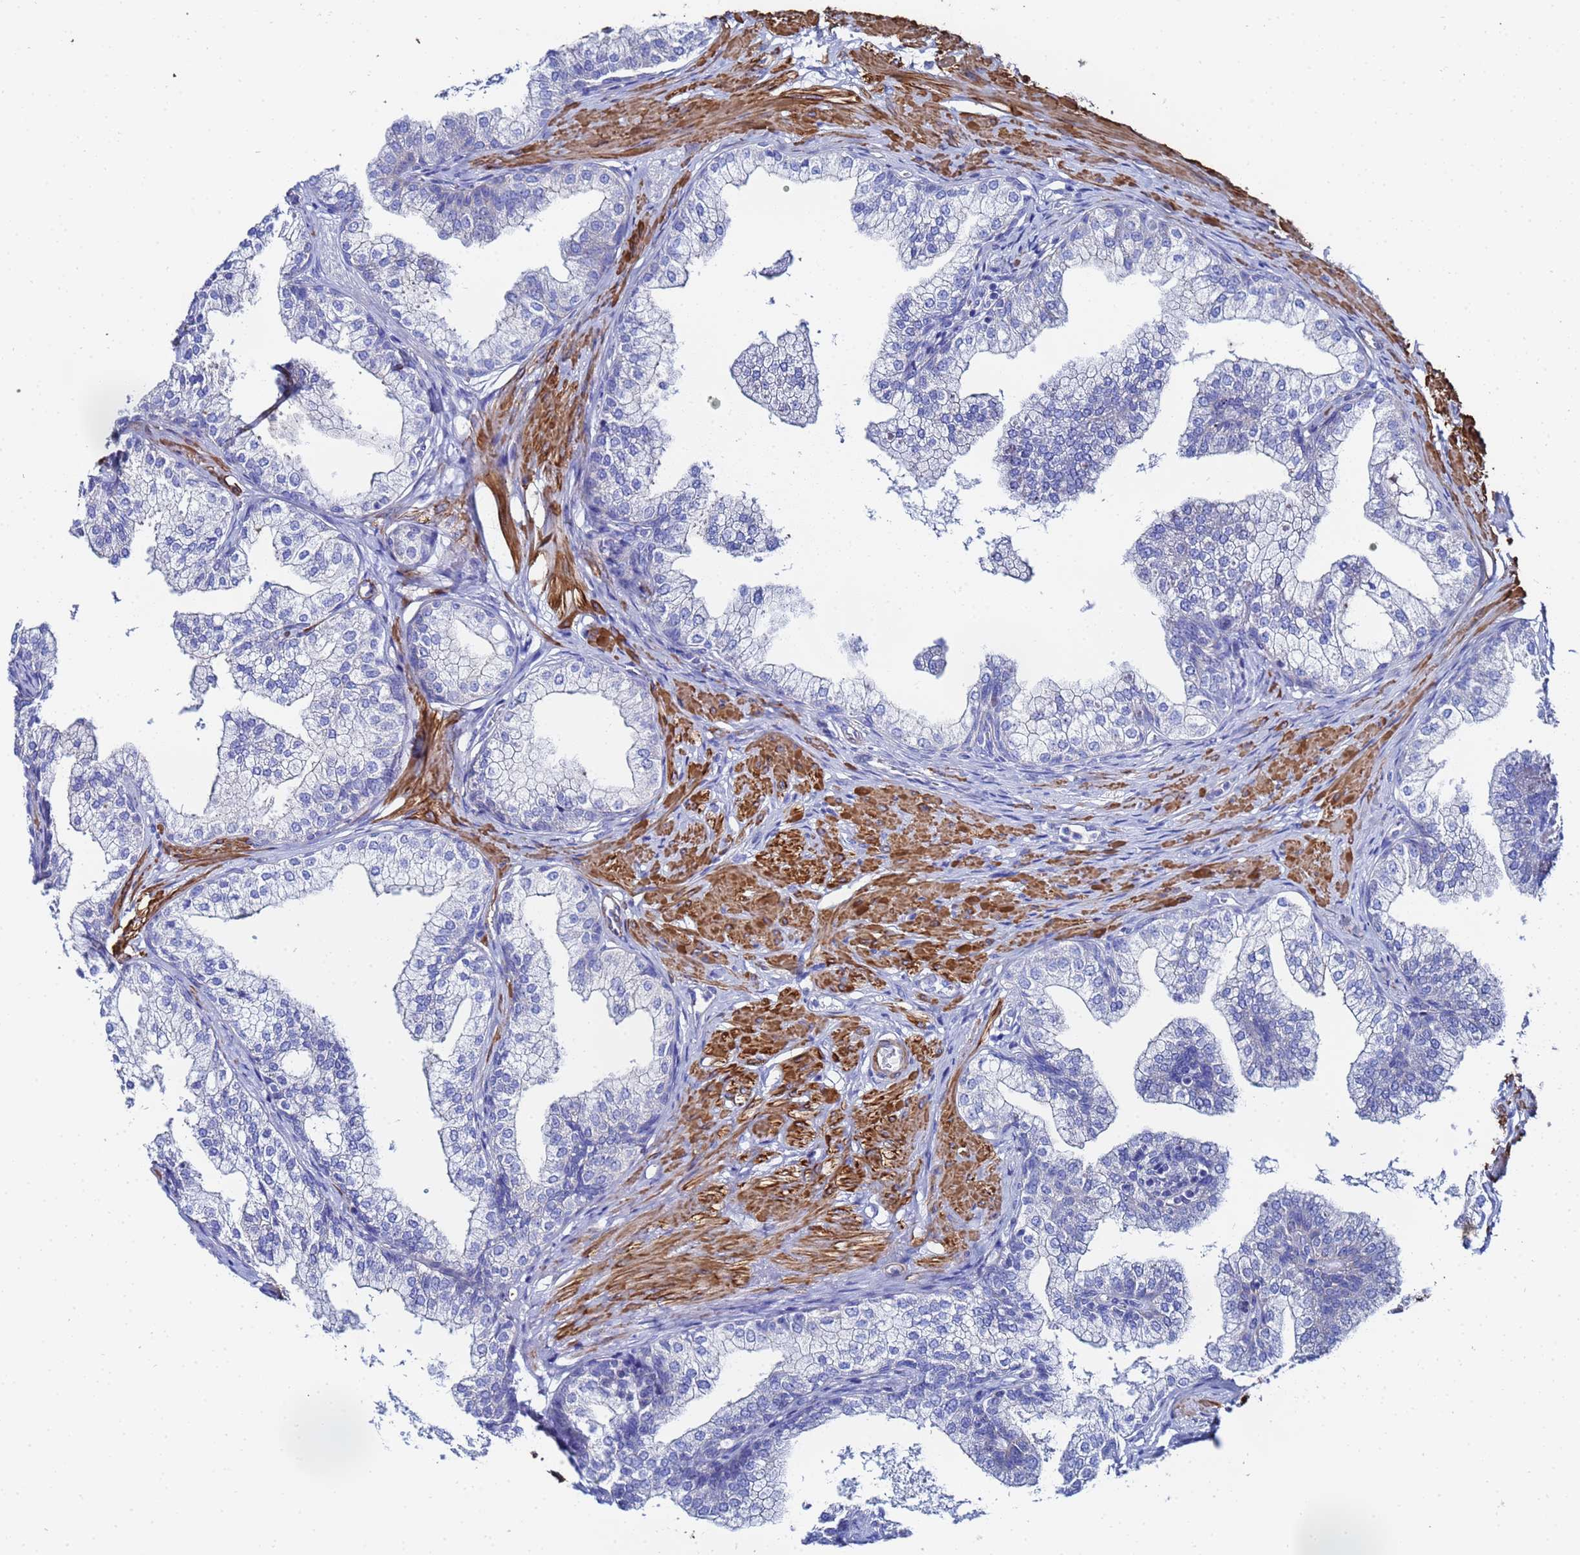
{"staining": {"intensity": "negative", "quantity": "none", "location": "none"}, "tissue": "prostate", "cell_type": "Glandular cells", "image_type": "normal", "snomed": [{"axis": "morphology", "description": "Normal tissue, NOS"}, {"axis": "topography", "description": "Prostate"}], "caption": "There is no significant expression in glandular cells of prostate. Brightfield microscopy of IHC stained with DAB (brown) and hematoxylin (blue), captured at high magnification.", "gene": "RAB39A", "patient": {"sex": "male", "age": 60}}